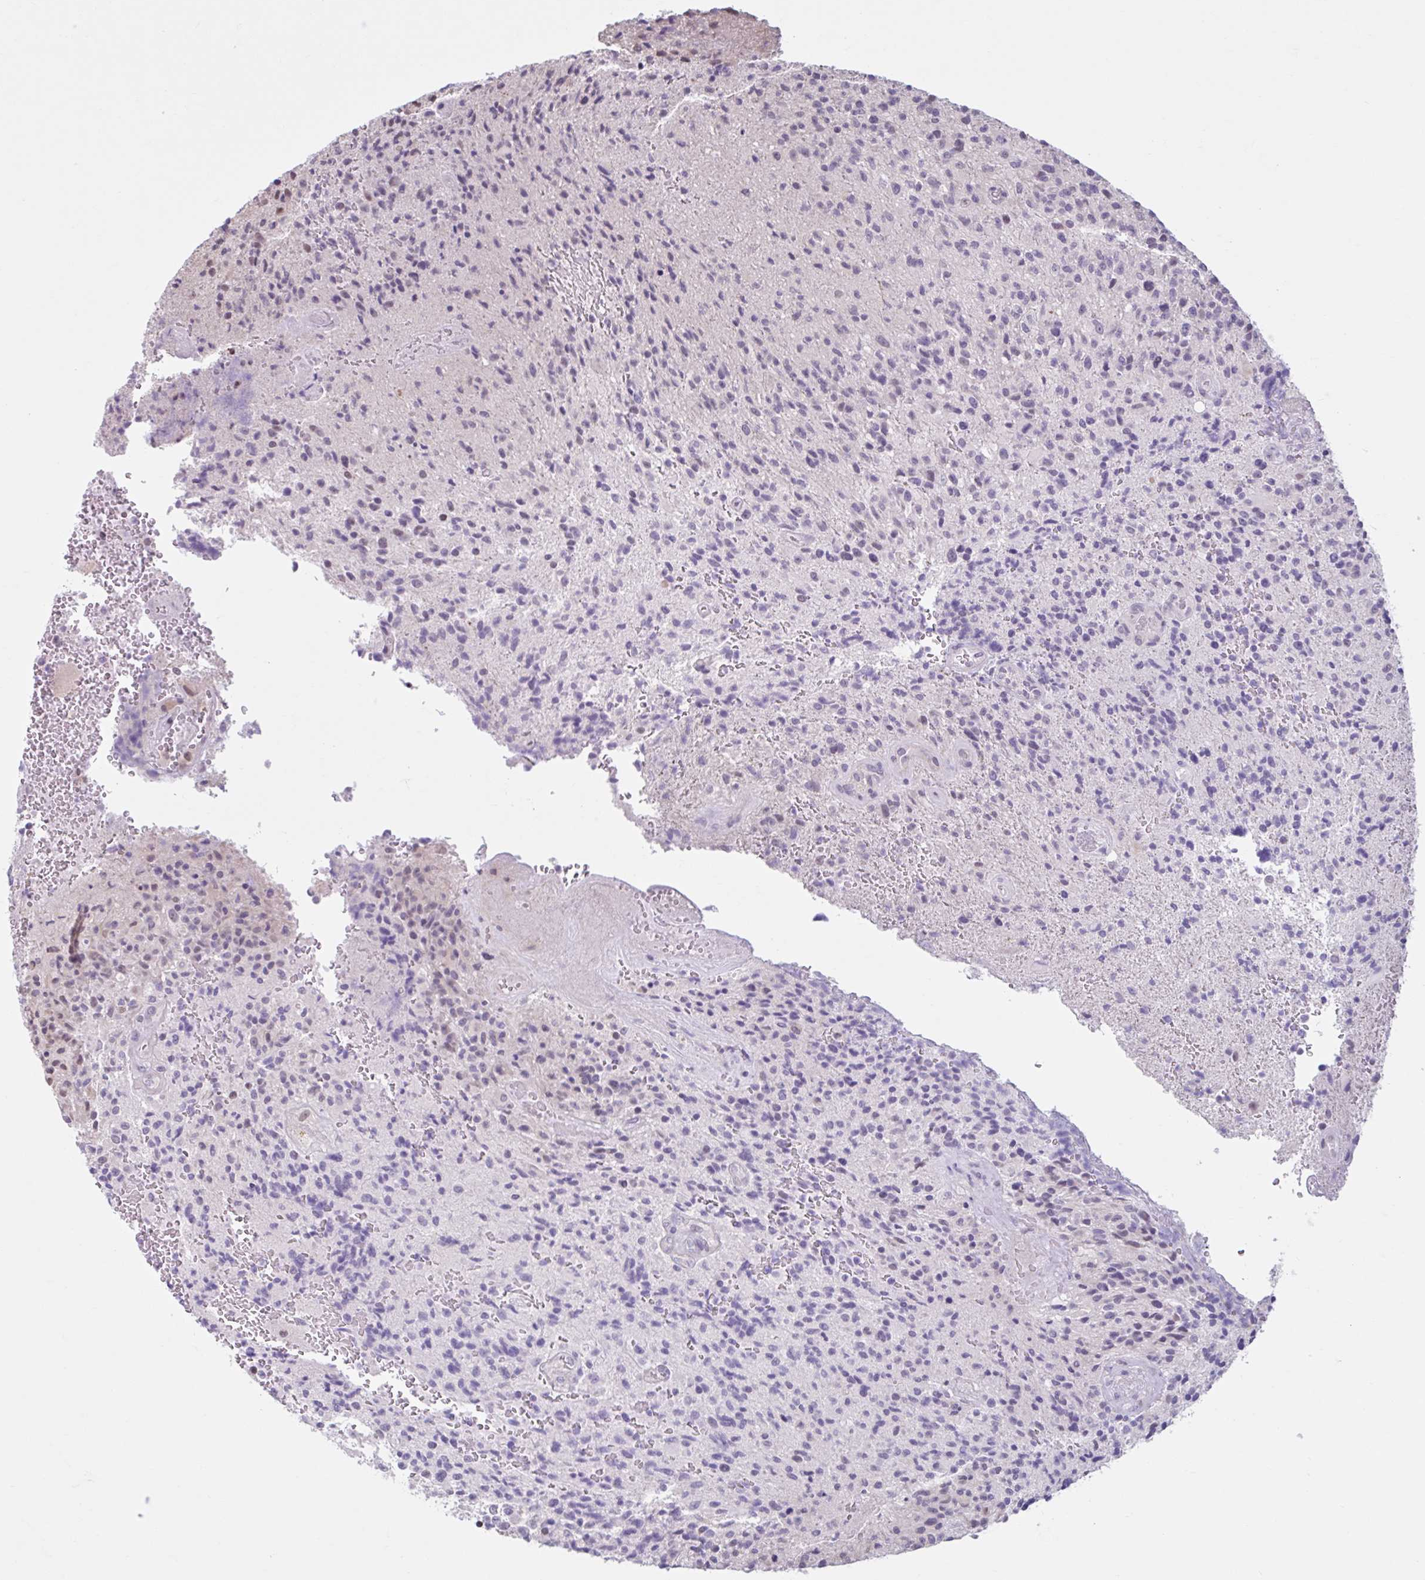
{"staining": {"intensity": "negative", "quantity": "none", "location": "none"}, "tissue": "glioma", "cell_type": "Tumor cells", "image_type": "cancer", "snomed": [{"axis": "morphology", "description": "Normal tissue, NOS"}, {"axis": "morphology", "description": "Glioma, malignant, High grade"}, {"axis": "topography", "description": "Cerebral cortex"}], "caption": "The image exhibits no staining of tumor cells in malignant high-grade glioma.", "gene": "CDH19", "patient": {"sex": "male", "age": 56}}